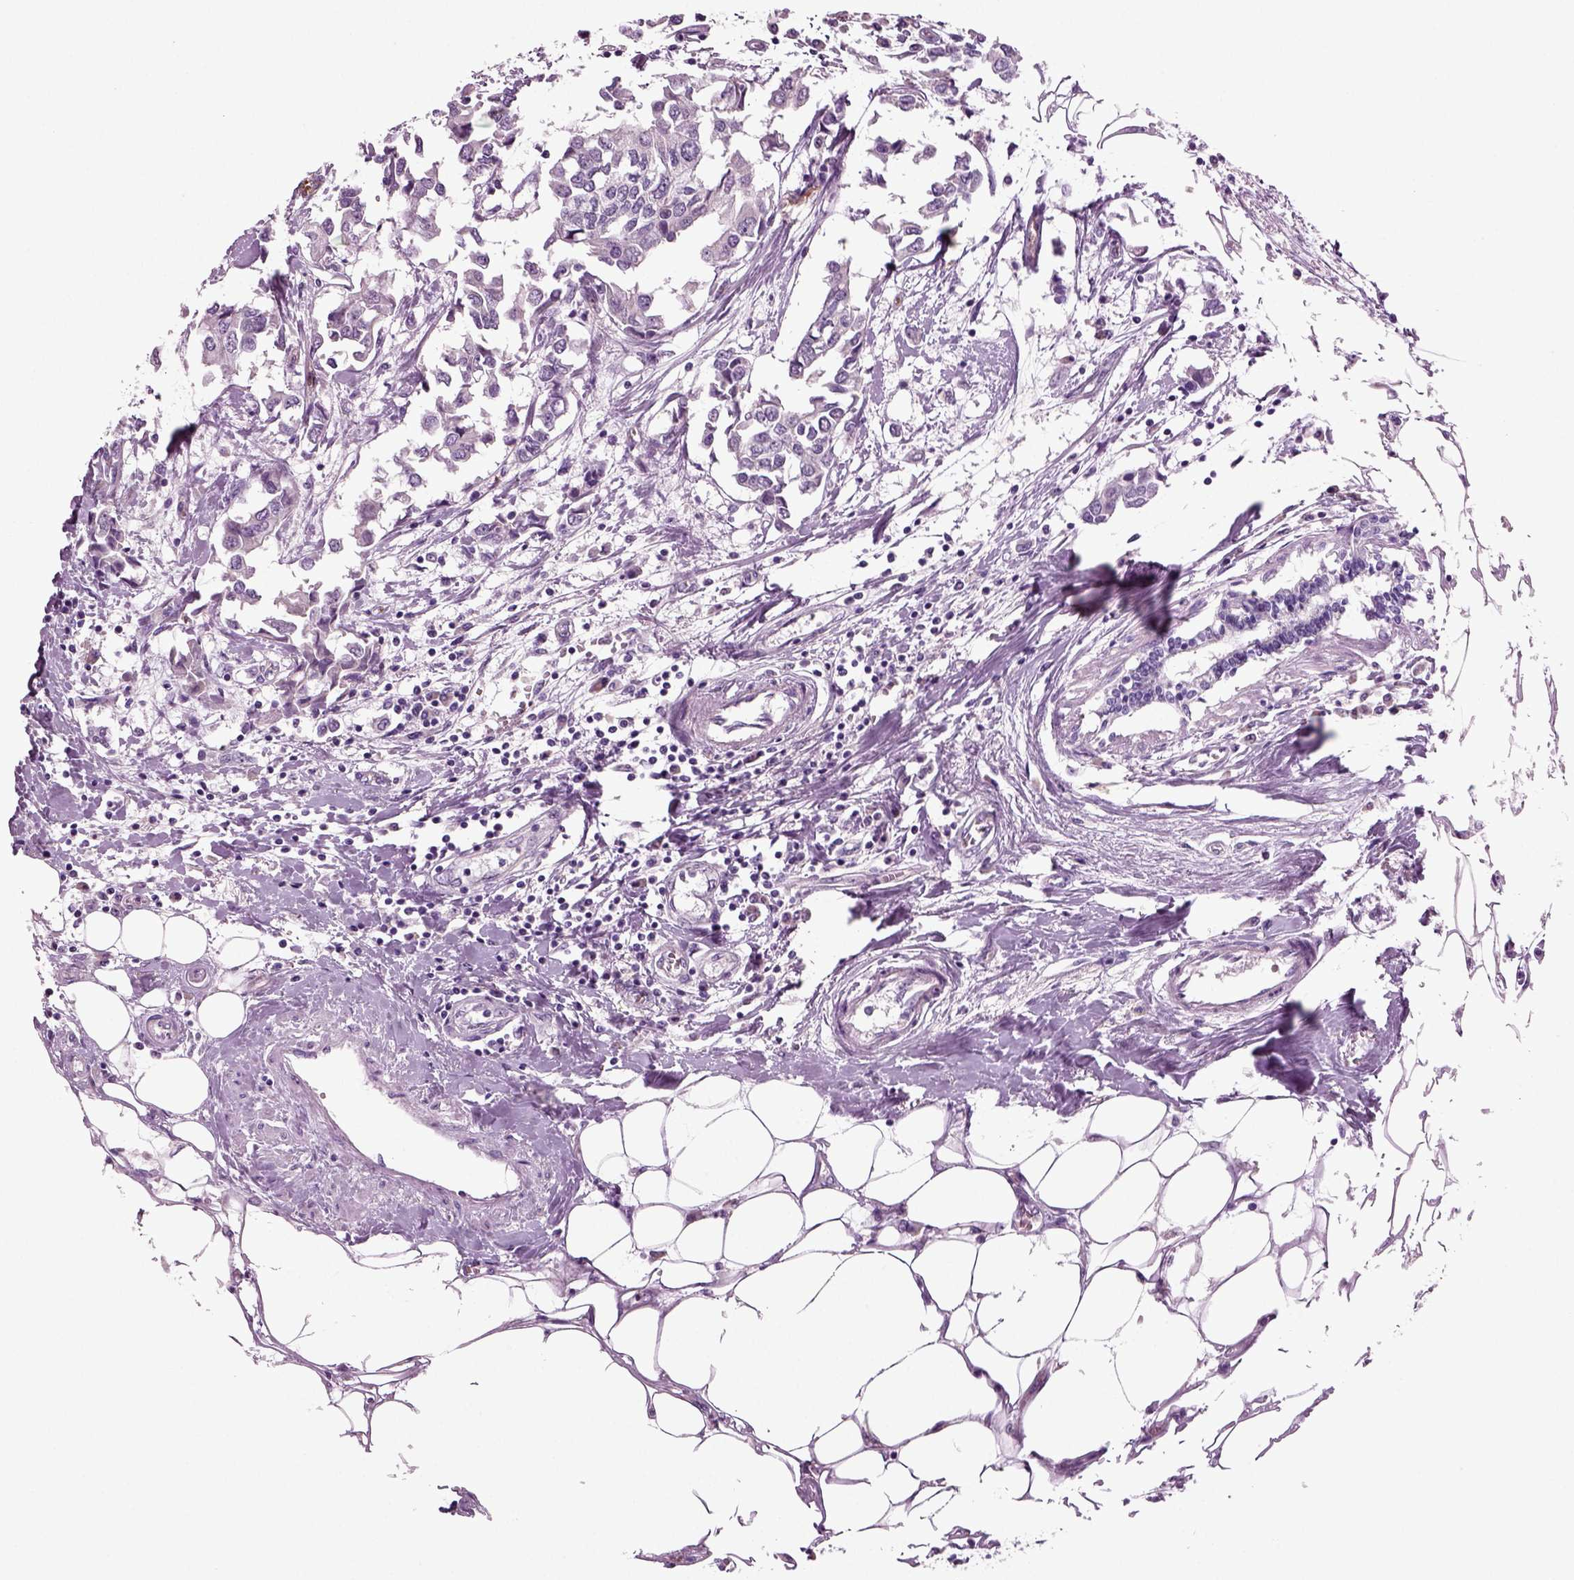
{"staining": {"intensity": "negative", "quantity": "none", "location": "none"}, "tissue": "breast cancer", "cell_type": "Tumor cells", "image_type": "cancer", "snomed": [{"axis": "morphology", "description": "Duct carcinoma"}, {"axis": "topography", "description": "Breast"}], "caption": "This is an immunohistochemistry image of human invasive ductal carcinoma (breast). There is no expression in tumor cells.", "gene": "COL9A2", "patient": {"sex": "female", "age": 83}}